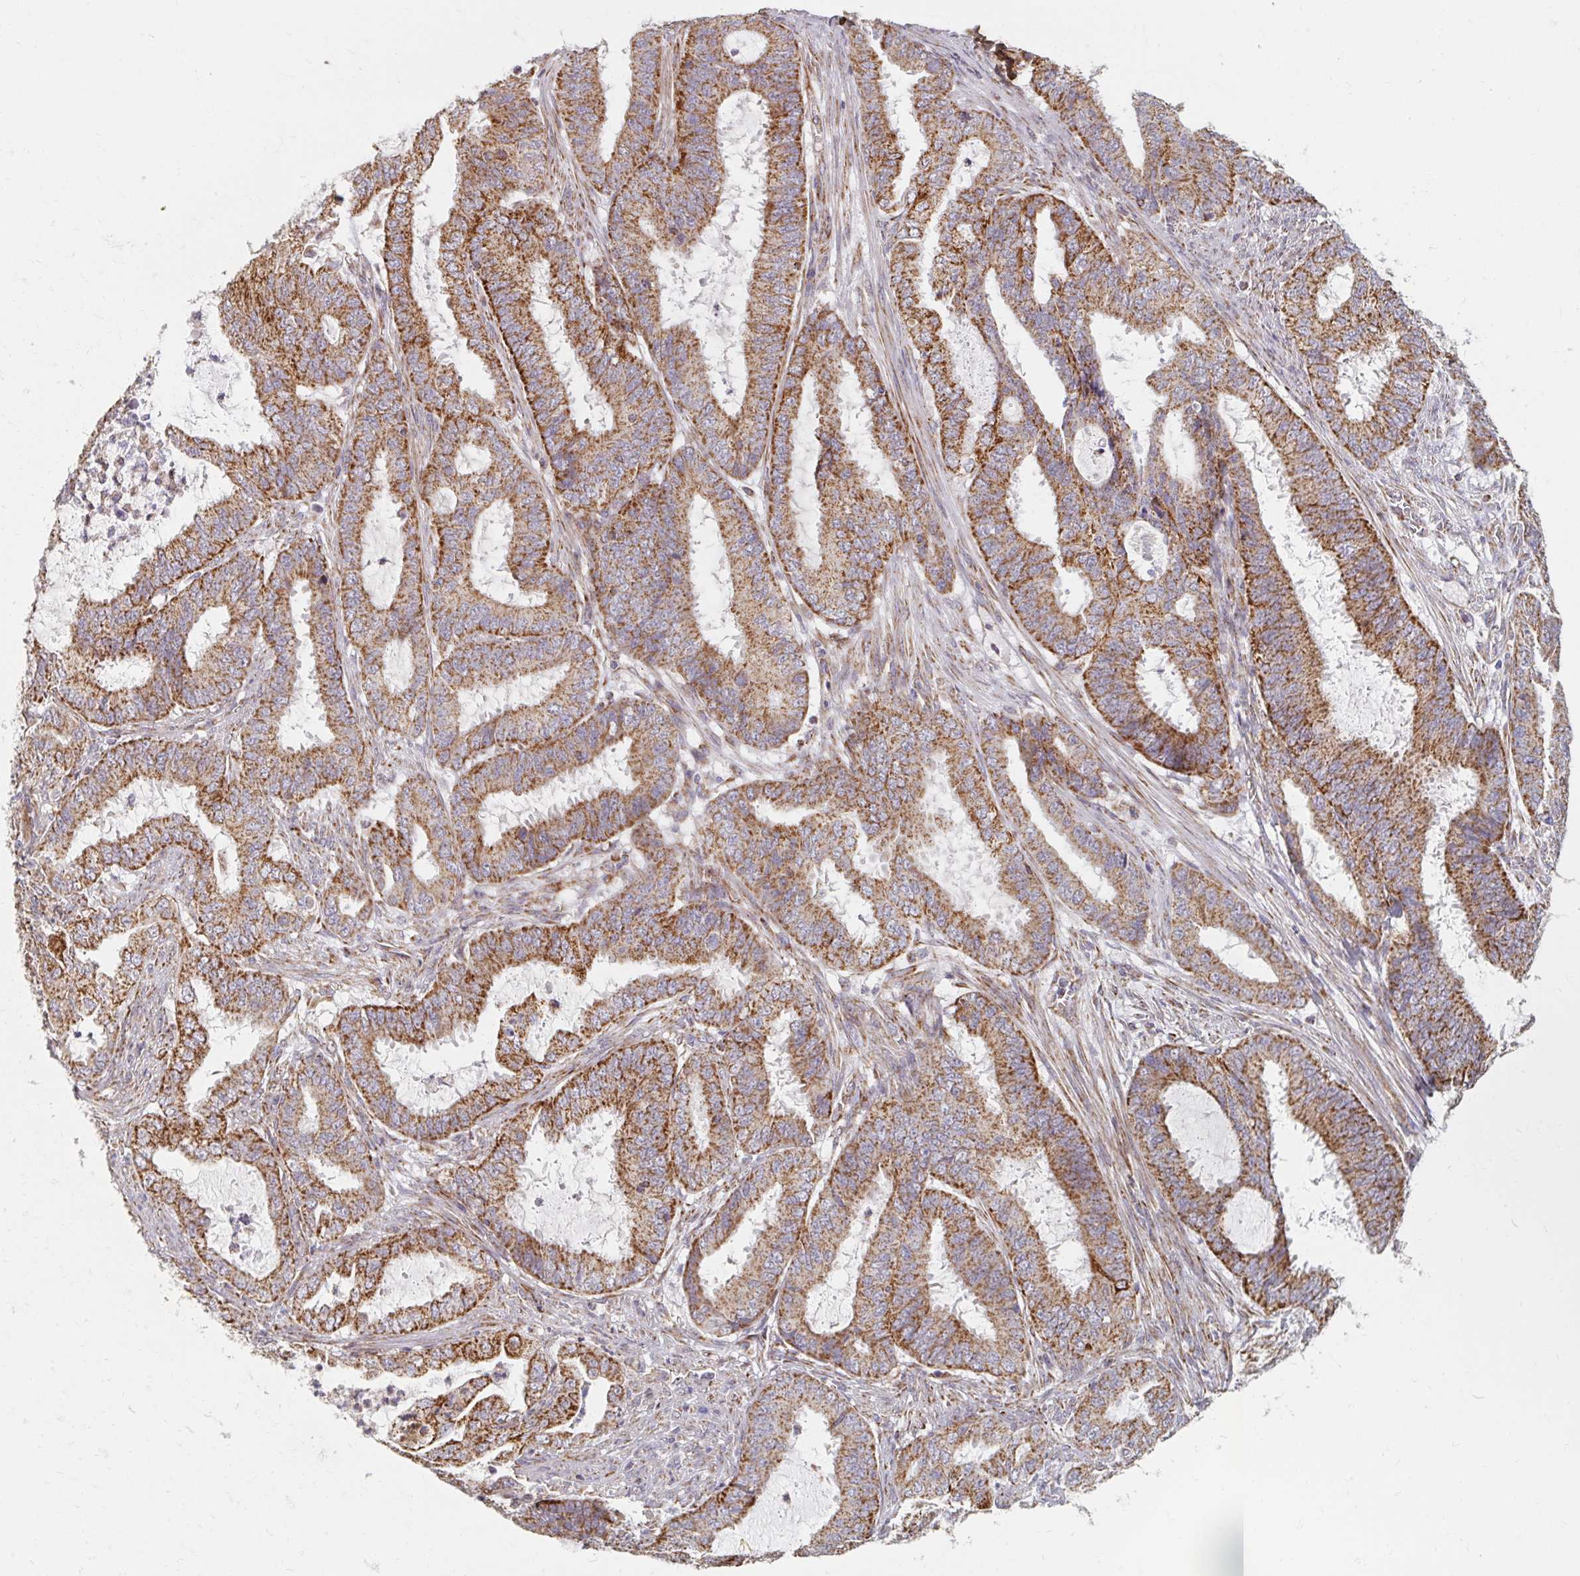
{"staining": {"intensity": "moderate", "quantity": ">75%", "location": "cytoplasmic/membranous"}, "tissue": "endometrial cancer", "cell_type": "Tumor cells", "image_type": "cancer", "snomed": [{"axis": "morphology", "description": "Adenocarcinoma, NOS"}, {"axis": "topography", "description": "Endometrium"}], "caption": "Endometrial adenocarcinoma tissue displays moderate cytoplasmic/membranous expression in approximately >75% of tumor cells, visualized by immunohistochemistry.", "gene": "MAVS", "patient": {"sex": "female", "age": 51}}